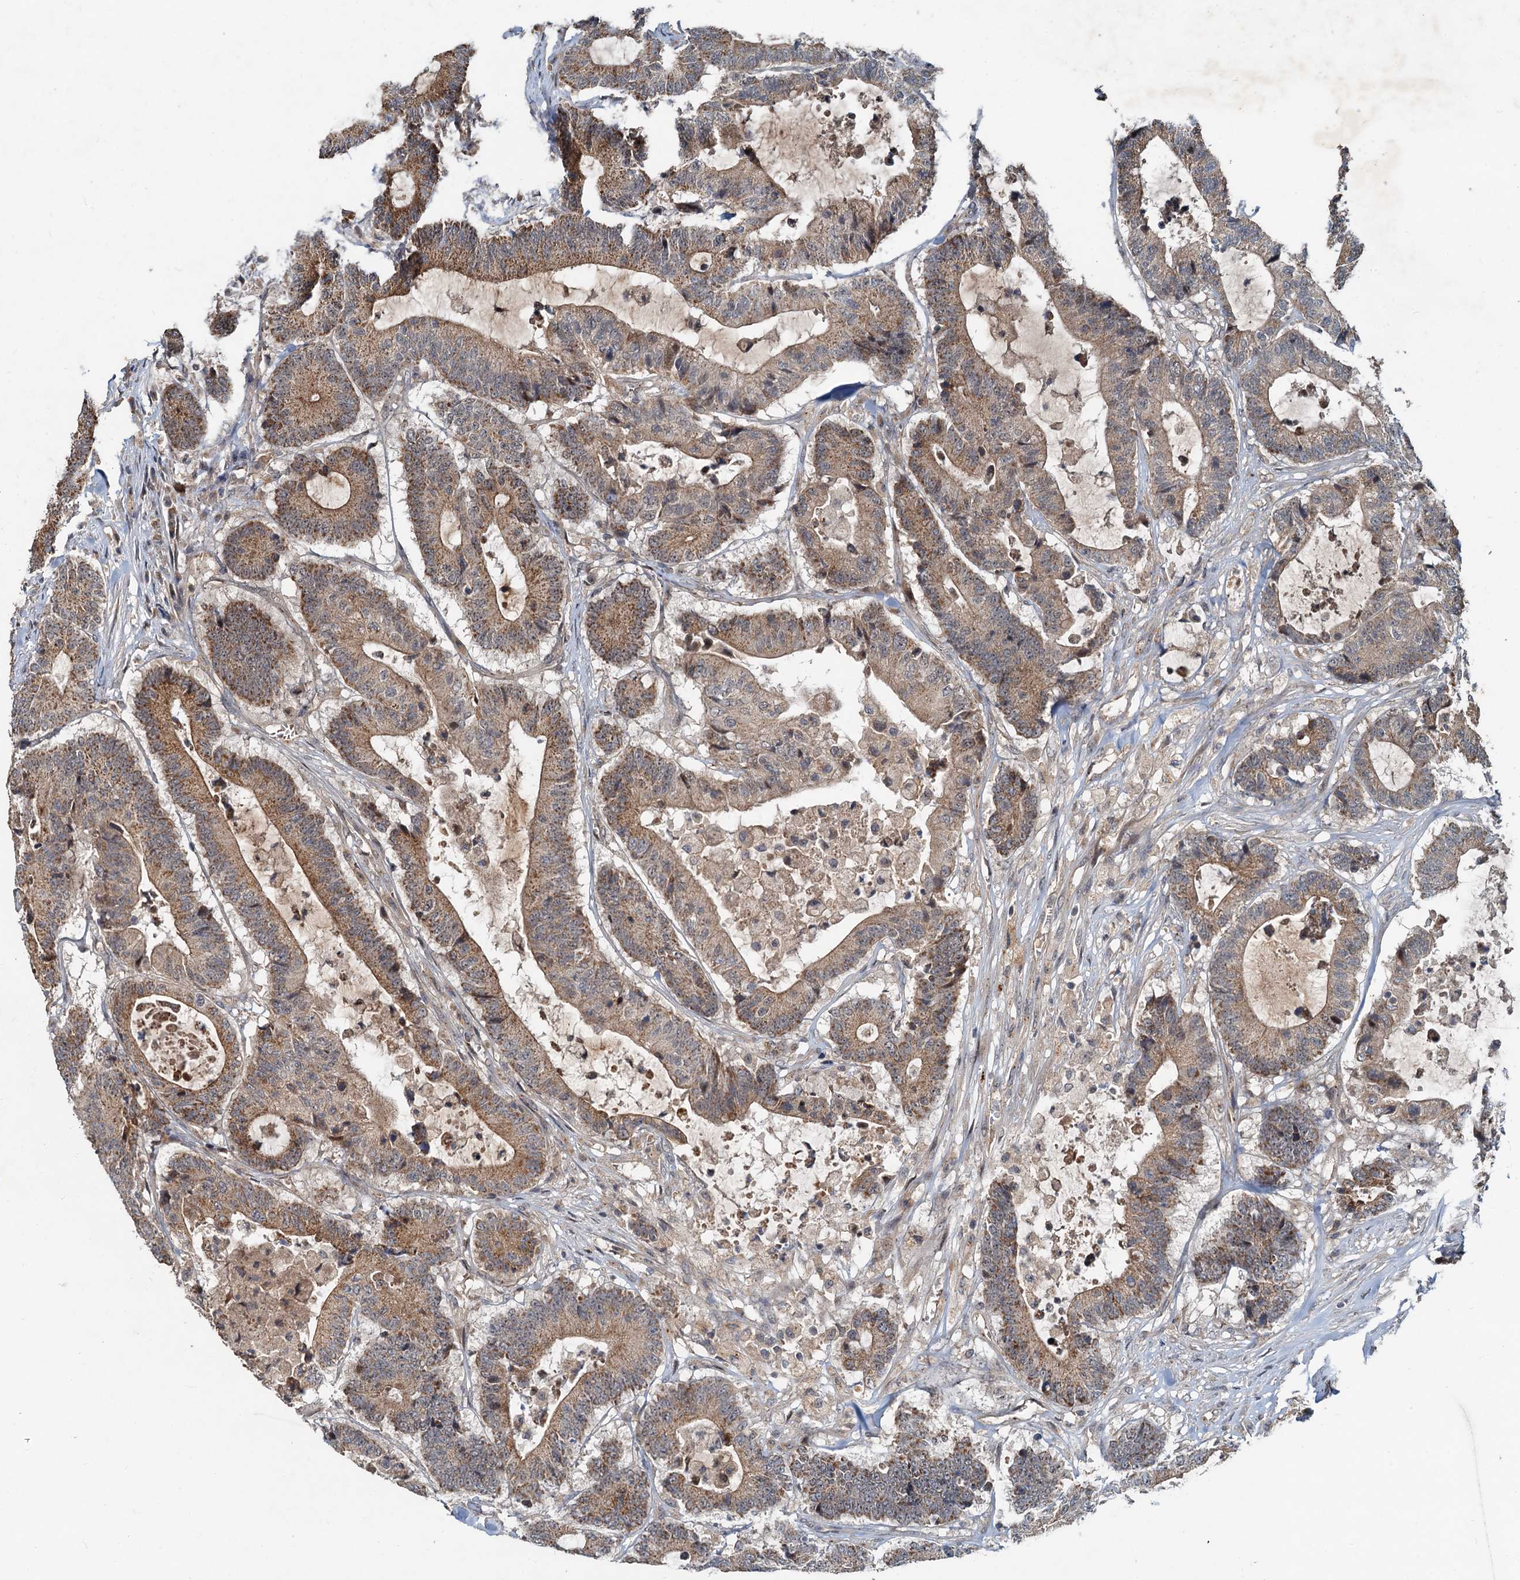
{"staining": {"intensity": "moderate", "quantity": ">75%", "location": "cytoplasmic/membranous"}, "tissue": "colorectal cancer", "cell_type": "Tumor cells", "image_type": "cancer", "snomed": [{"axis": "morphology", "description": "Adenocarcinoma, NOS"}, {"axis": "topography", "description": "Colon"}], "caption": "Colorectal adenocarcinoma tissue displays moderate cytoplasmic/membranous expression in about >75% of tumor cells", "gene": "CEP68", "patient": {"sex": "female", "age": 84}}